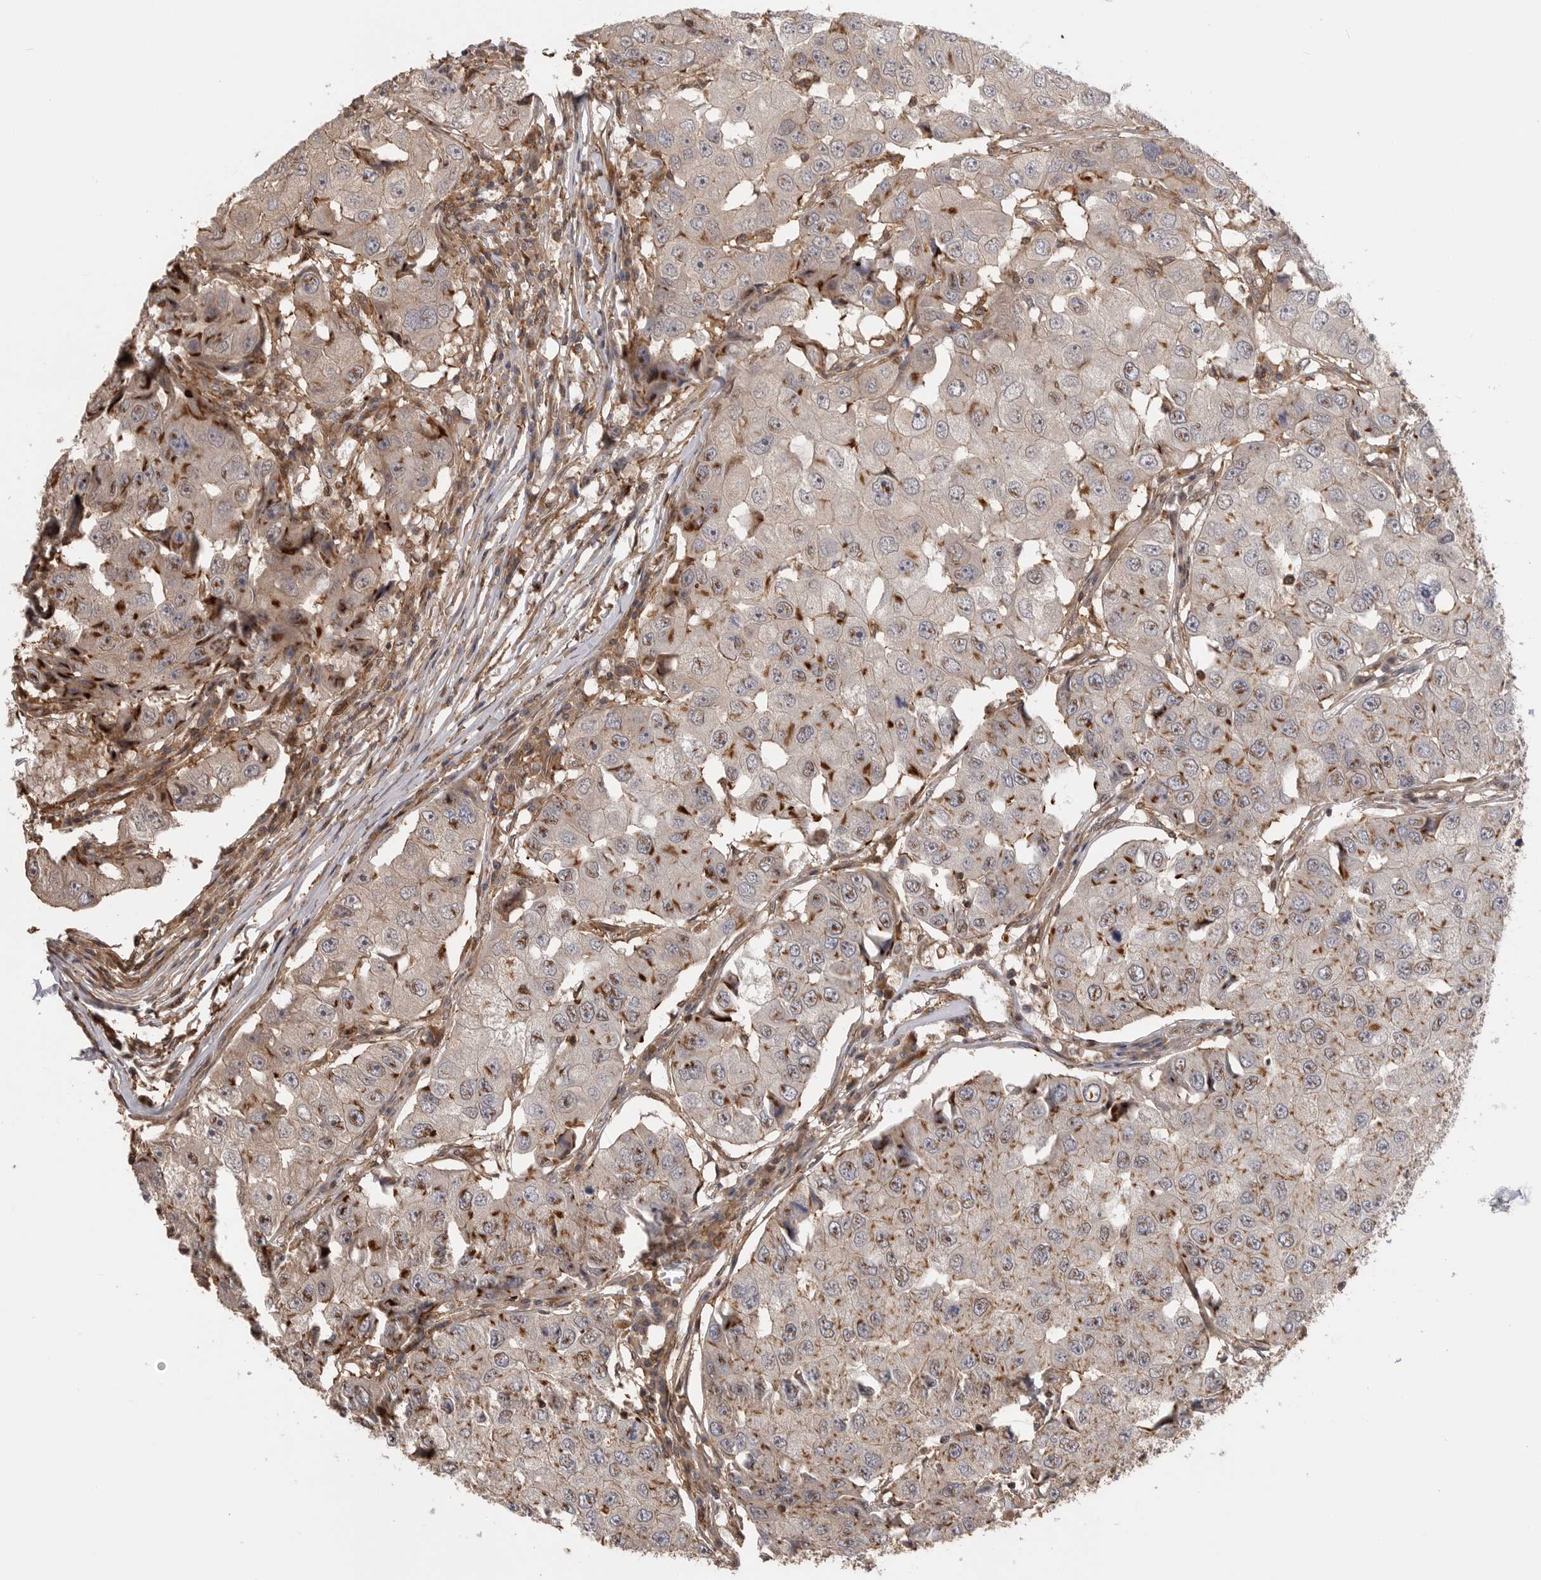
{"staining": {"intensity": "moderate", "quantity": "<25%", "location": "cytoplasmic/membranous"}, "tissue": "breast cancer", "cell_type": "Tumor cells", "image_type": "cancer", "snomed": [{"axis": "morphology", "description": "Duct carcinoma"}, {"axis": "topography", "description": "Breast"}], "caption": "Immunohistochemical staining of human breast cancer (intraductal carcinoma) displays low levels of moderate cytoplasmic/membranous positivity in approximately <25% of tumor cells.", "gene": "TRIM56", "patient": {"sex": "female", "age": 27}}